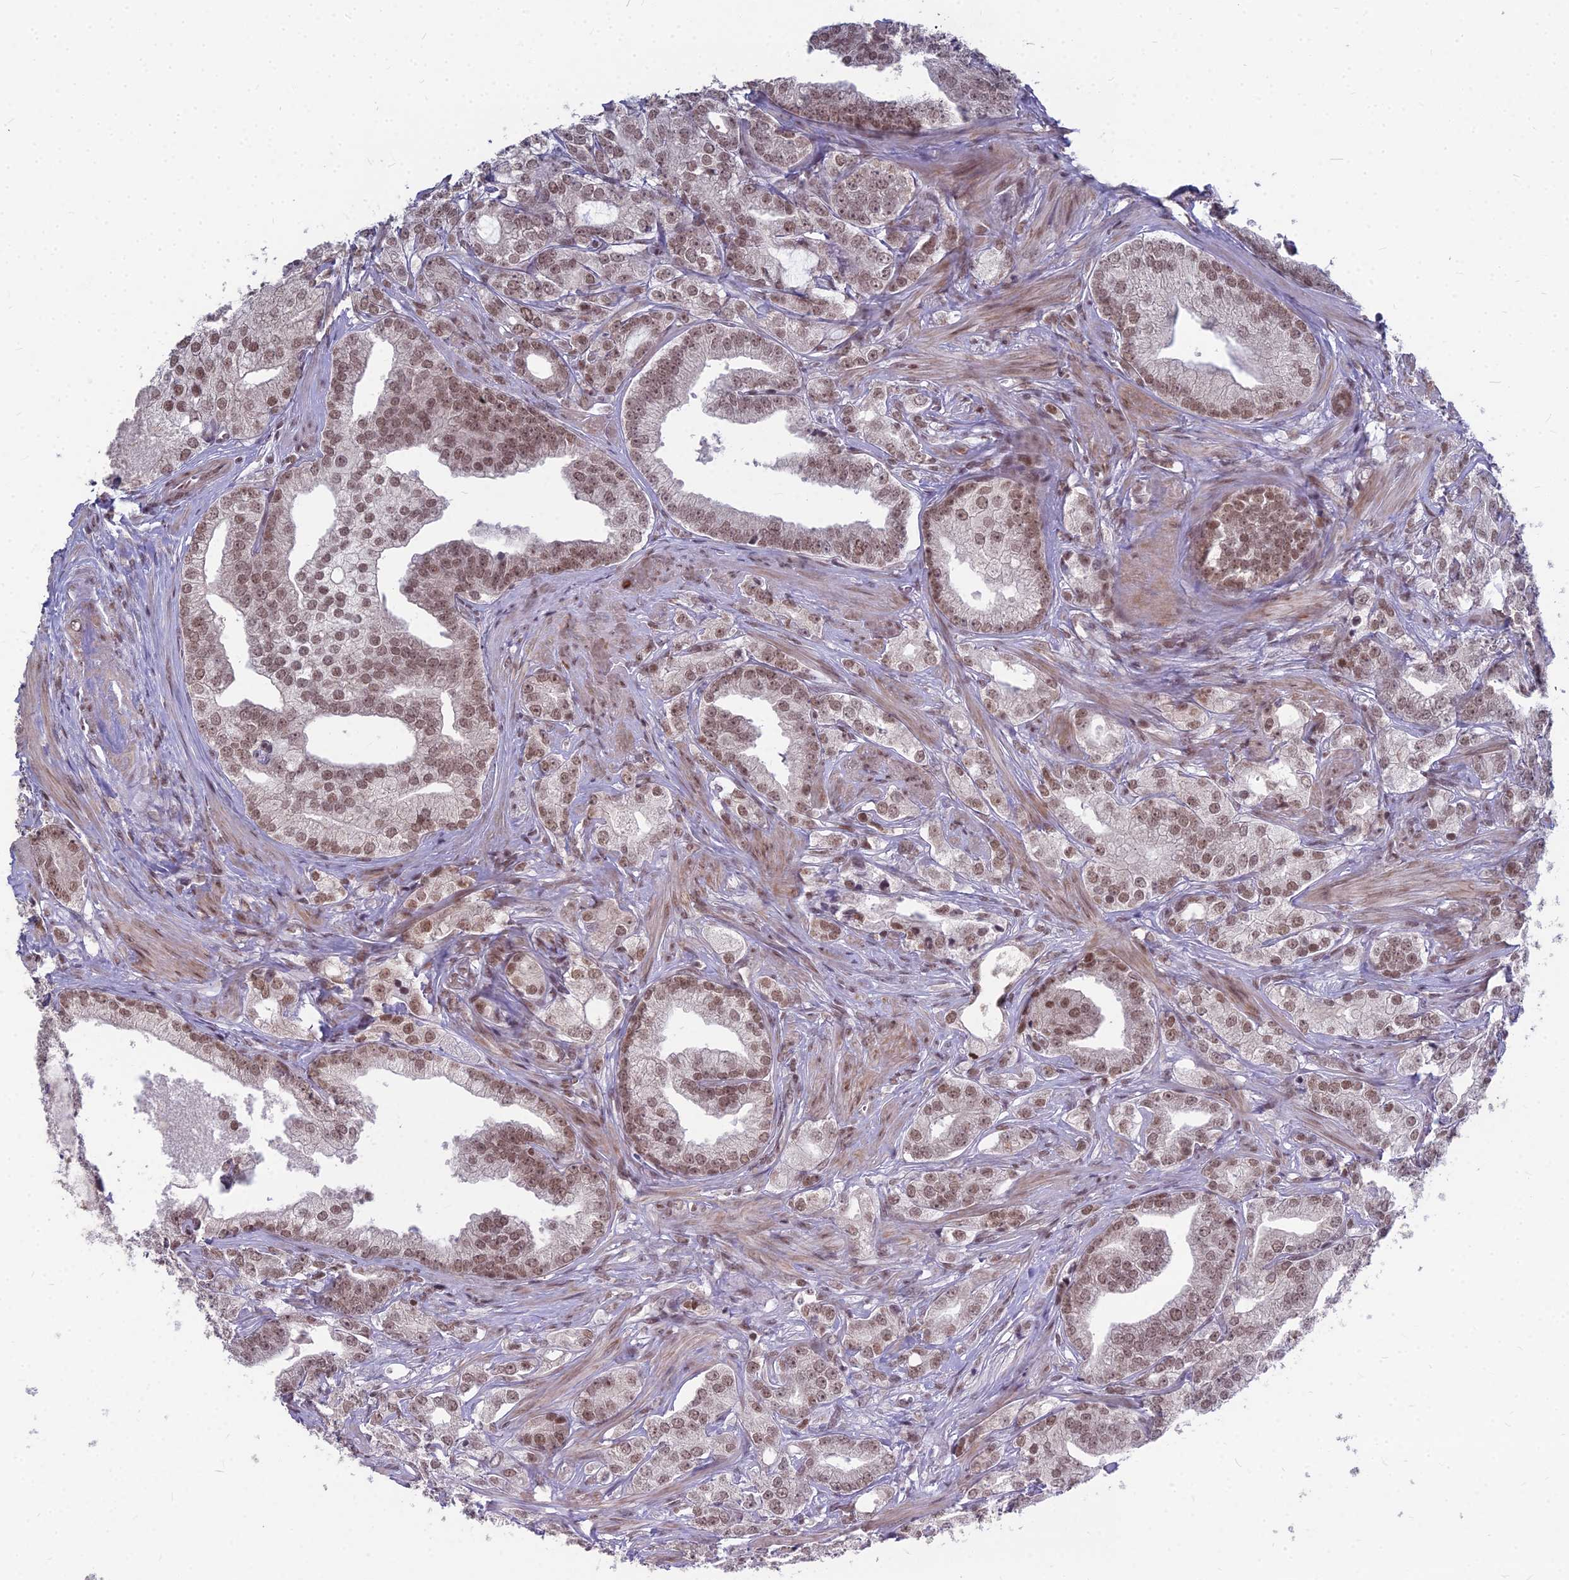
{"staining": {"intensity": "moderate", "quantity": ">75%", "location": "nuclear"}, "tissue": "prostate cancer", "cell_type": "Tumor cells", "image_type": "cancer", "snomed": [{"axis": "morphology", "description": "Adenocarcinoma, High grade"}, {"axis": "topography", "description": "Prostate"}], "caption": "High-grade adenocarcinoma (prostate) stained for a protein shows moderate nuclear positivity in tumor cells. (IHC, brightfield microscopy, high magnification).", "gene": "KAT7", "patient": {"sex": "male", "age": 50}}